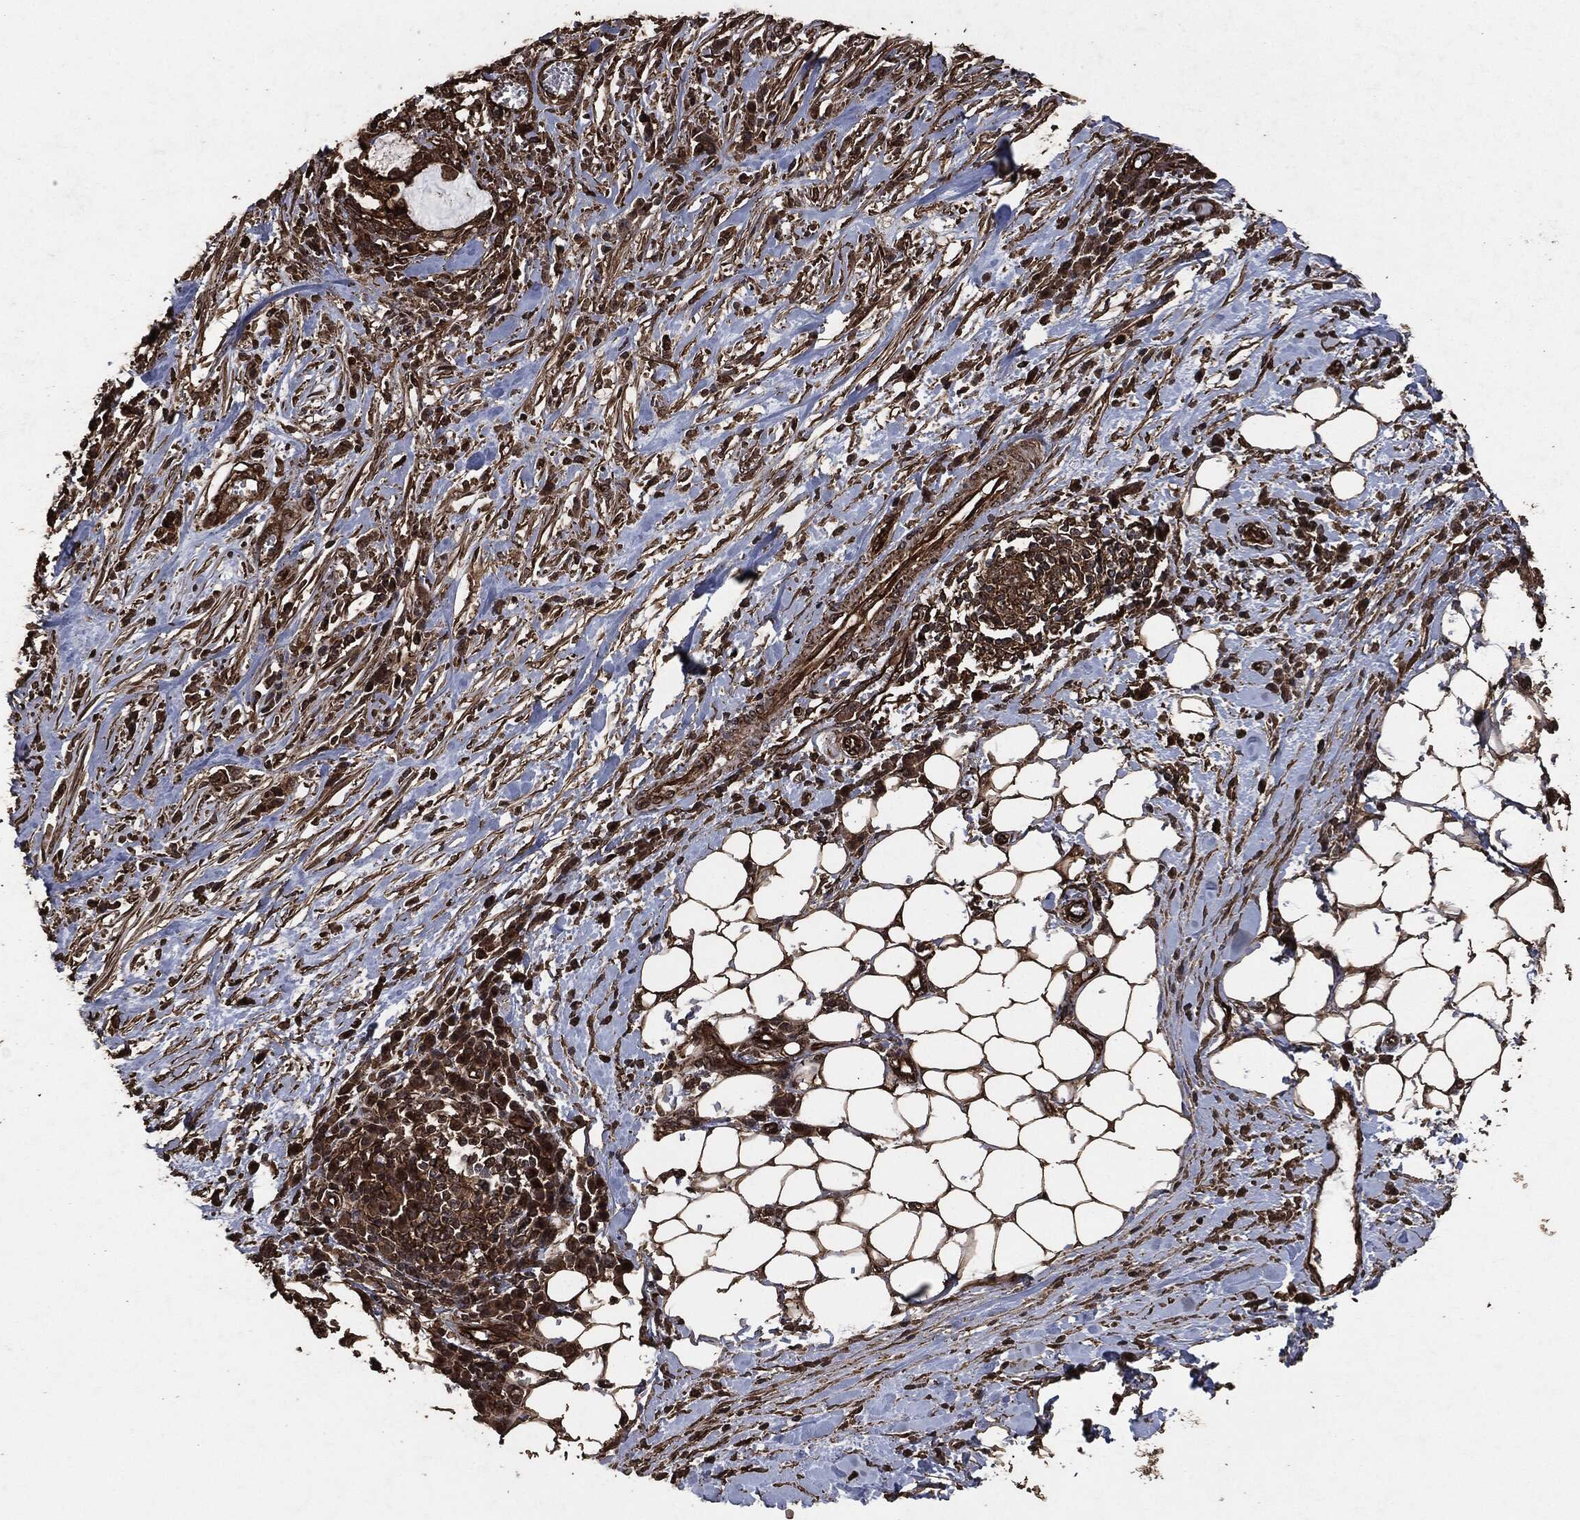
{"staining": {"intensity": "strong", "quantity": ">75%", "location": "cytoplasmic/membranous"}, "tissue": "stomach cancer", "cell_type": "Tumor cells", "image_type": "cancer", "snomed": [{"axis": "morphology", "description": "Adenocarcinoma, NOS"}, {"axis": "topography", "description": "Stomach"}], "caption": "A micrograph showing strong cytoplasmic/membranous positivity in about >75% of tumor cells in stomach cancer (adenocarcinoma), as visualized by brown immunohistochemical staining.", "gene": "HRAS", "patient": {"sex": "male", "age": 54}}